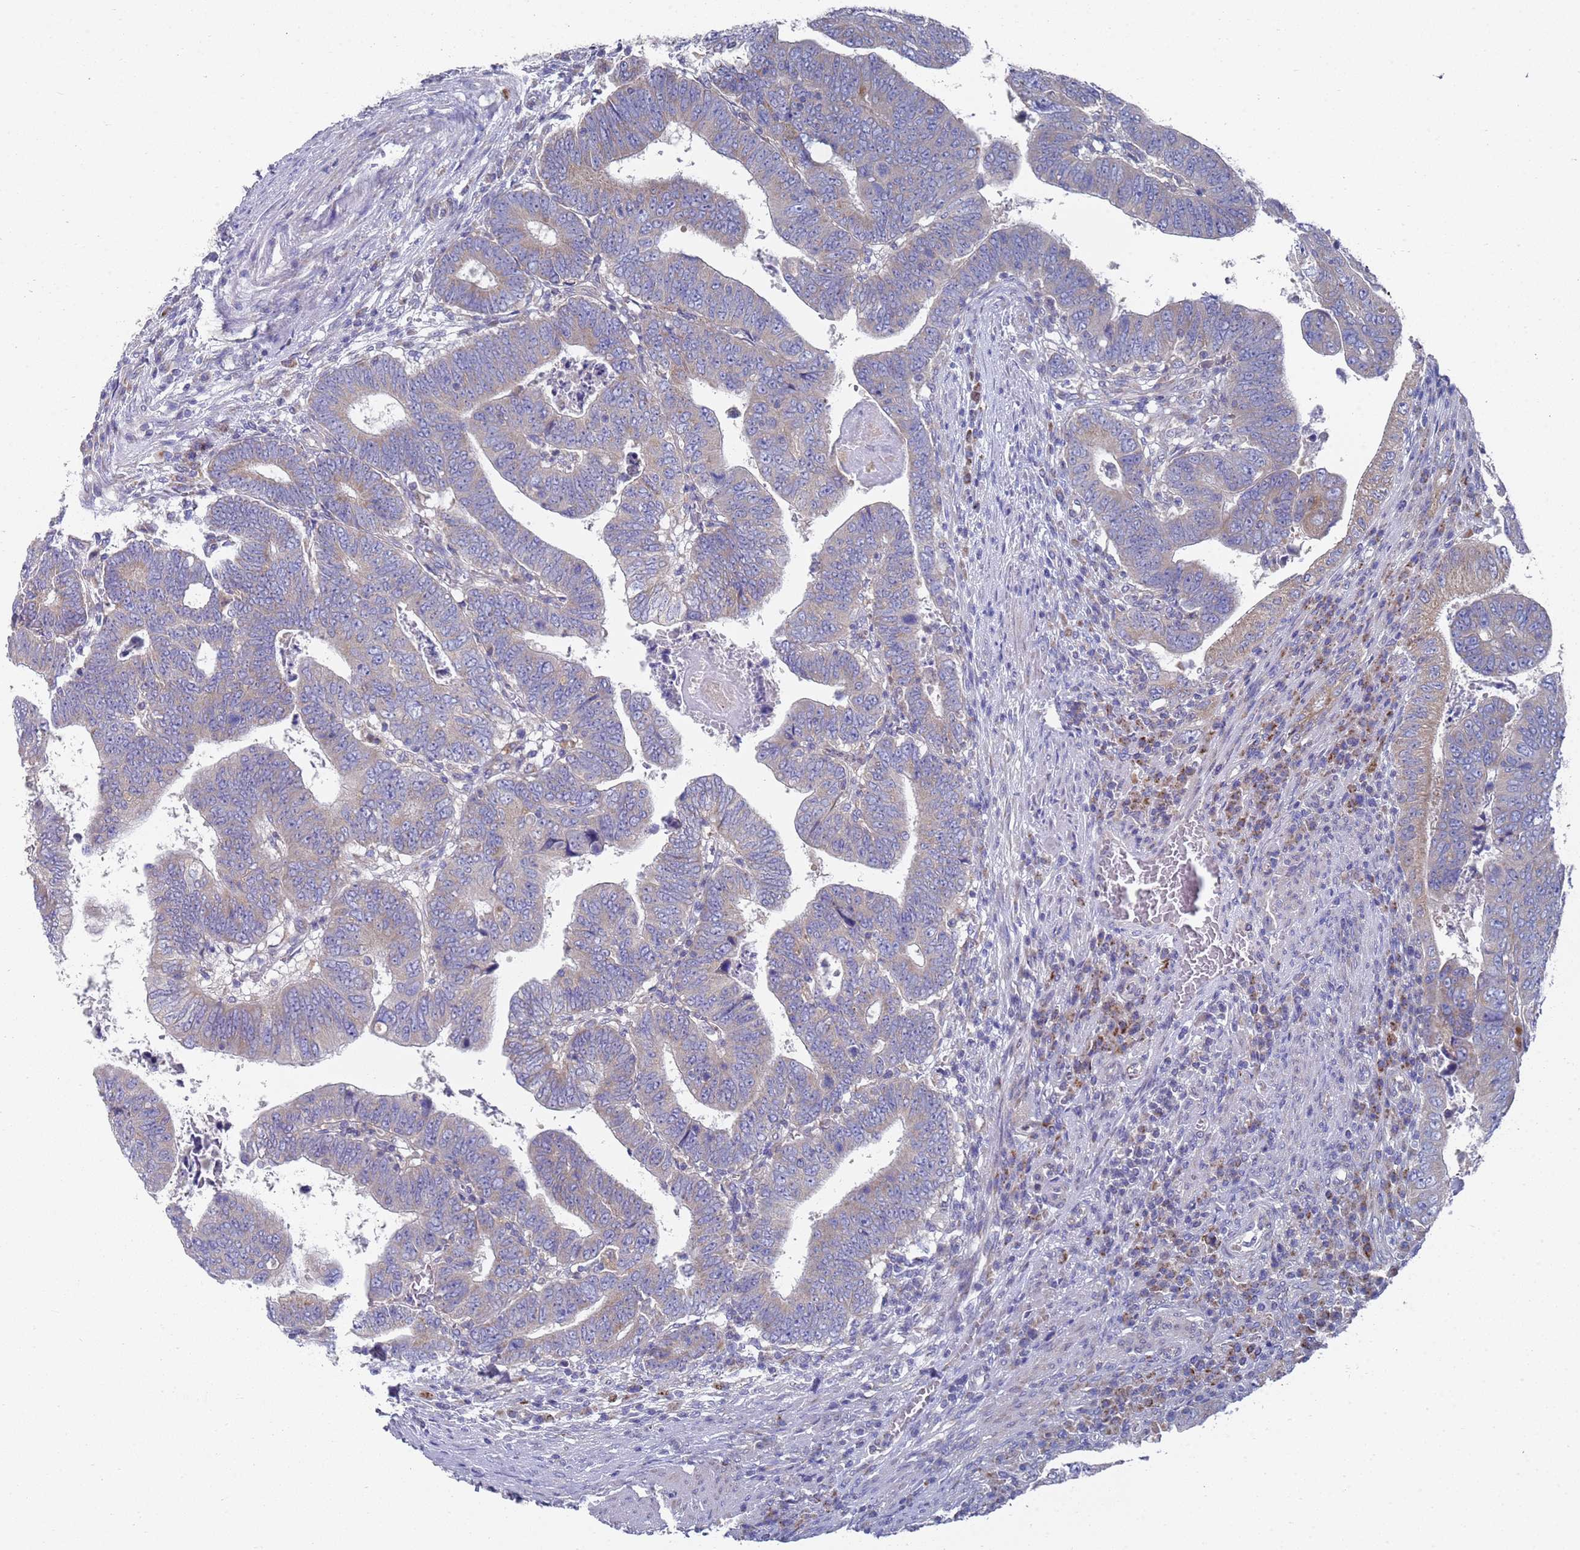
{"staining": {"intensity": "weak", "quantity": "<25%", "location": "cytoplasmic/membranous"}, "tissue": "colorectal cancer", "cell_type": "Tumor cells", "image_type": "cancer", "snomed": [{"axis": "morphology", "description": "Normal tissue, NOS"}, {"axis": "morphology", "description": "Adenocarcinoma, NOS"}, {"axis": "topography", "description": "Rectum"}], "caption": "A histopathology image of human colorectal cancer (adenocarcinoma) is negative for staining in tumor cells.", "gene": "NPEPPS", "patient": {"sex": "female", "age": 65}}